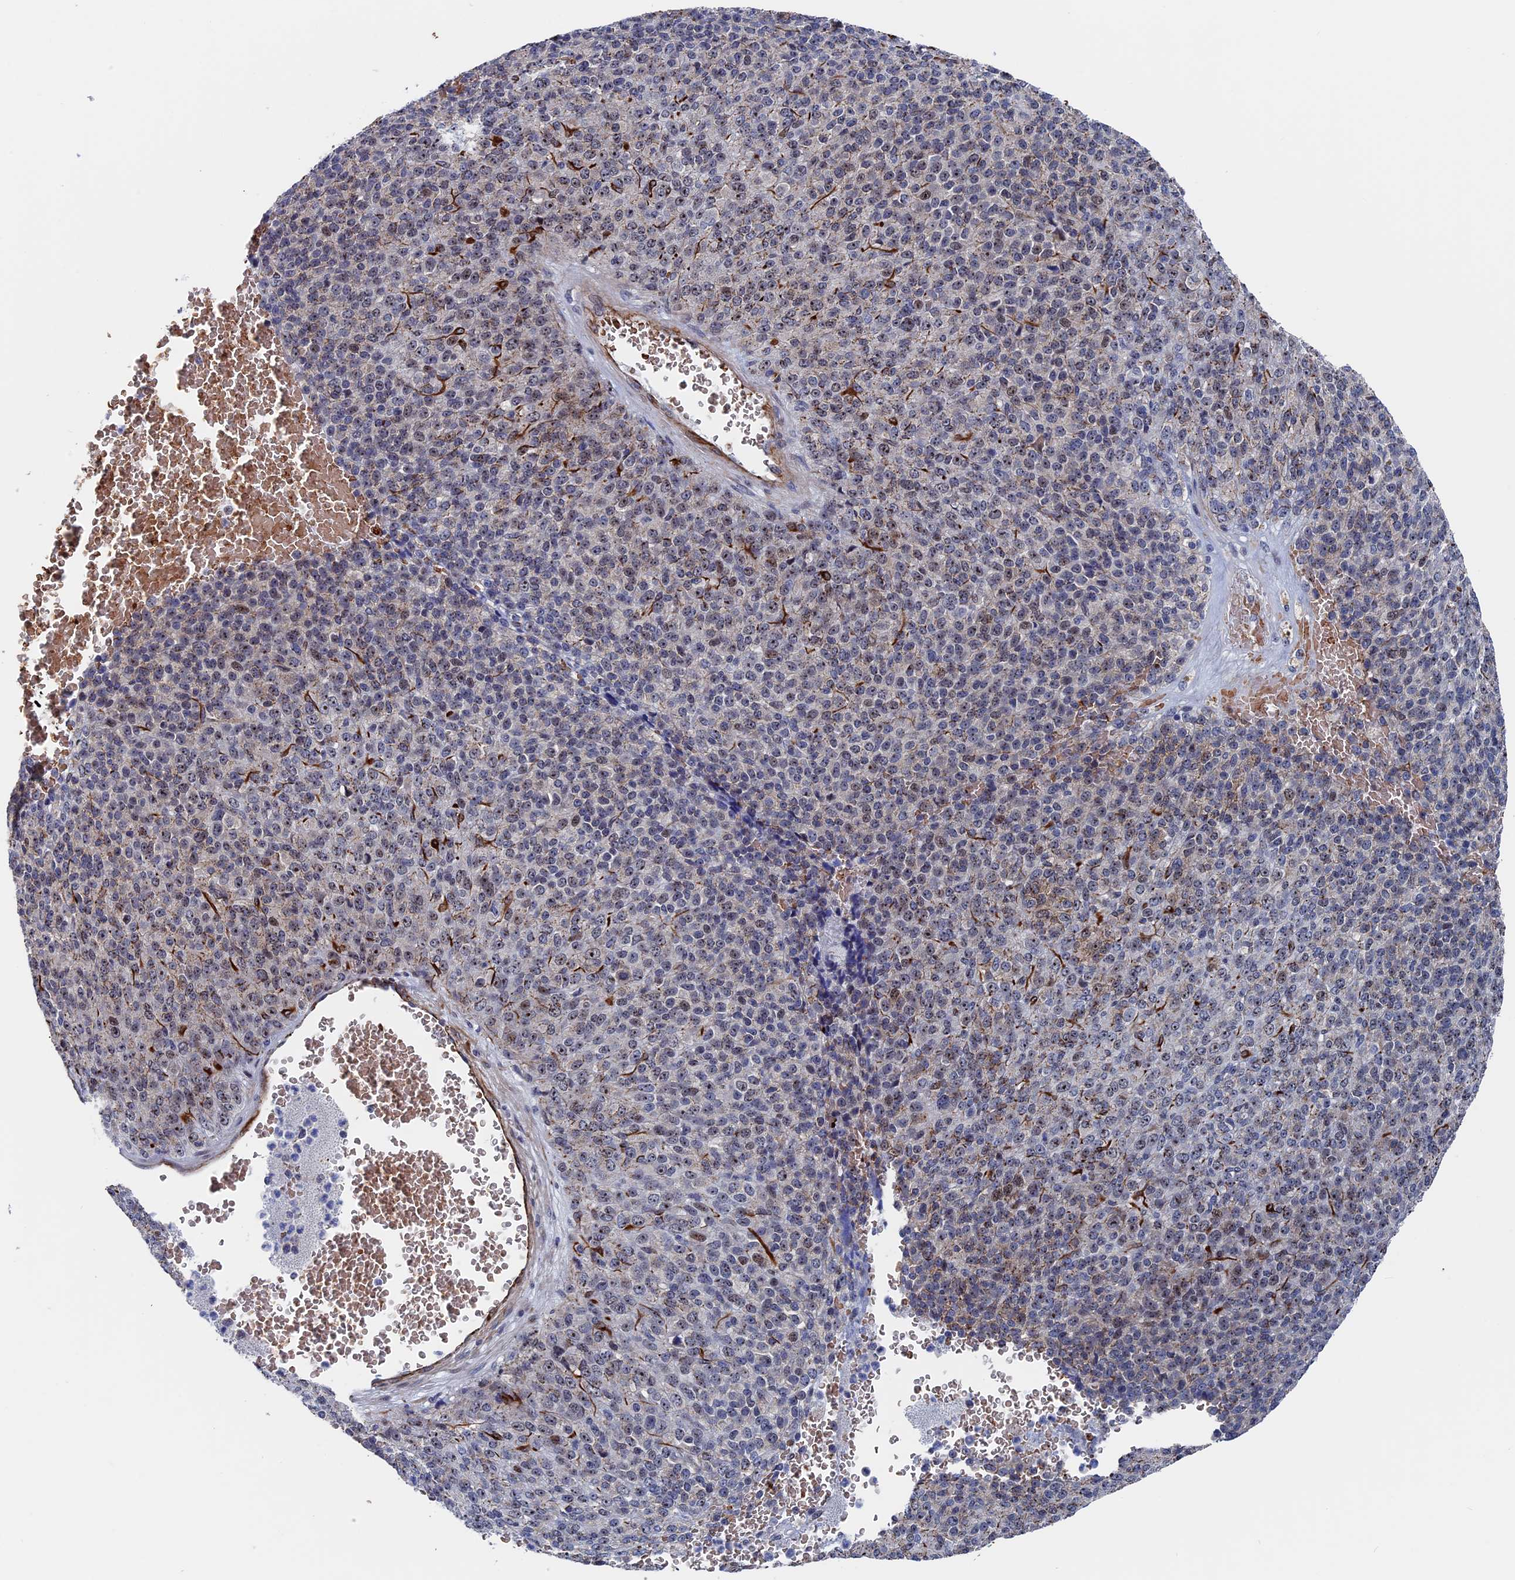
{"staining": {"intensity": "weak", "quantity": "25%-75%", "location": "cytoplasmic/membranous"}, "tissue": "melanoma", "cell_type": "Tumor cells", "image_type": "cancer", "snomed": [{"axis": "morphology", "description": "Malignant melanoma, Metastatic site"}, {"axis": "topography", "description": "Brain"}], "caption": "Immunohistochemistry (IHC) staining of melanoma, which exhibits low levels of weak cytoplasmic/membranous expression in approximately 25%-75% of tumor cells indicating weak cytoplasmic/membranous protein expression. The staining was performed using DAB (brown) for protein detection and nuclei were counterstained in hematoxylin (blue).", "gene": "EXOSC9", "patient": {"sex": "female", "age": 56}}